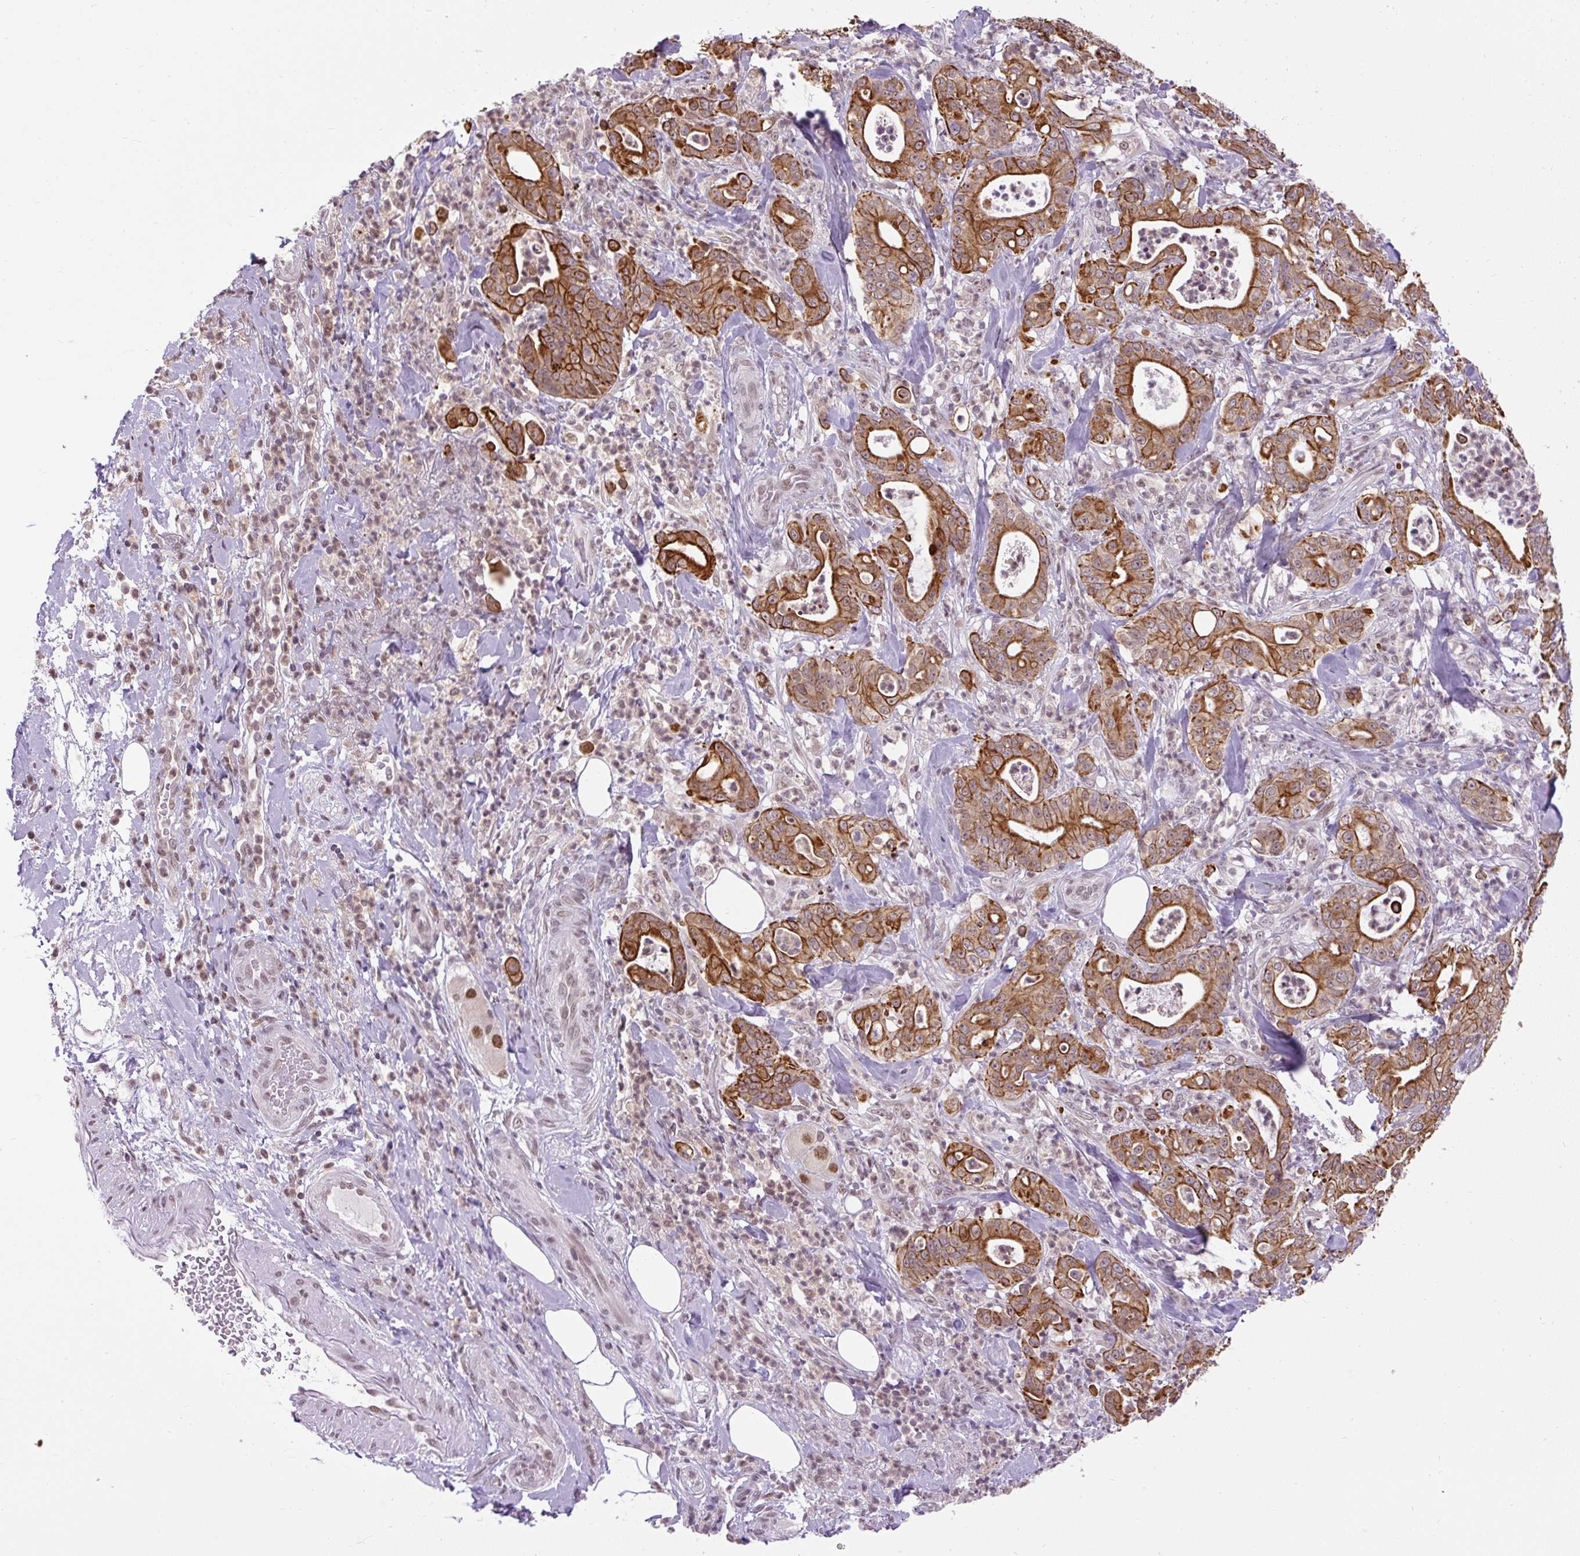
{"staining": {"intensity": "strong", "quantity": ">75%", "location": "cytoplasmic/membranous"}, "tissue": "pancreatic cancer", "cell_type": "Tumor cells", "image_type": "cancer", "snomed": [{"axis": "morphology", "description": "Adenocarcinoma, NOS"}, {"axis": "topography", "description": "Pancreas"}], "caption": "Tumor cells display high levels of strong cytoplasmic/membranous positivity in about >75% of cells in human pancreatic cancer (adenocarcinoma). (DAB = brown stain, brightfield microscopy at high magnification).", "gene": "ZNF672", "patient": {"sex": "male", "age": 71}}